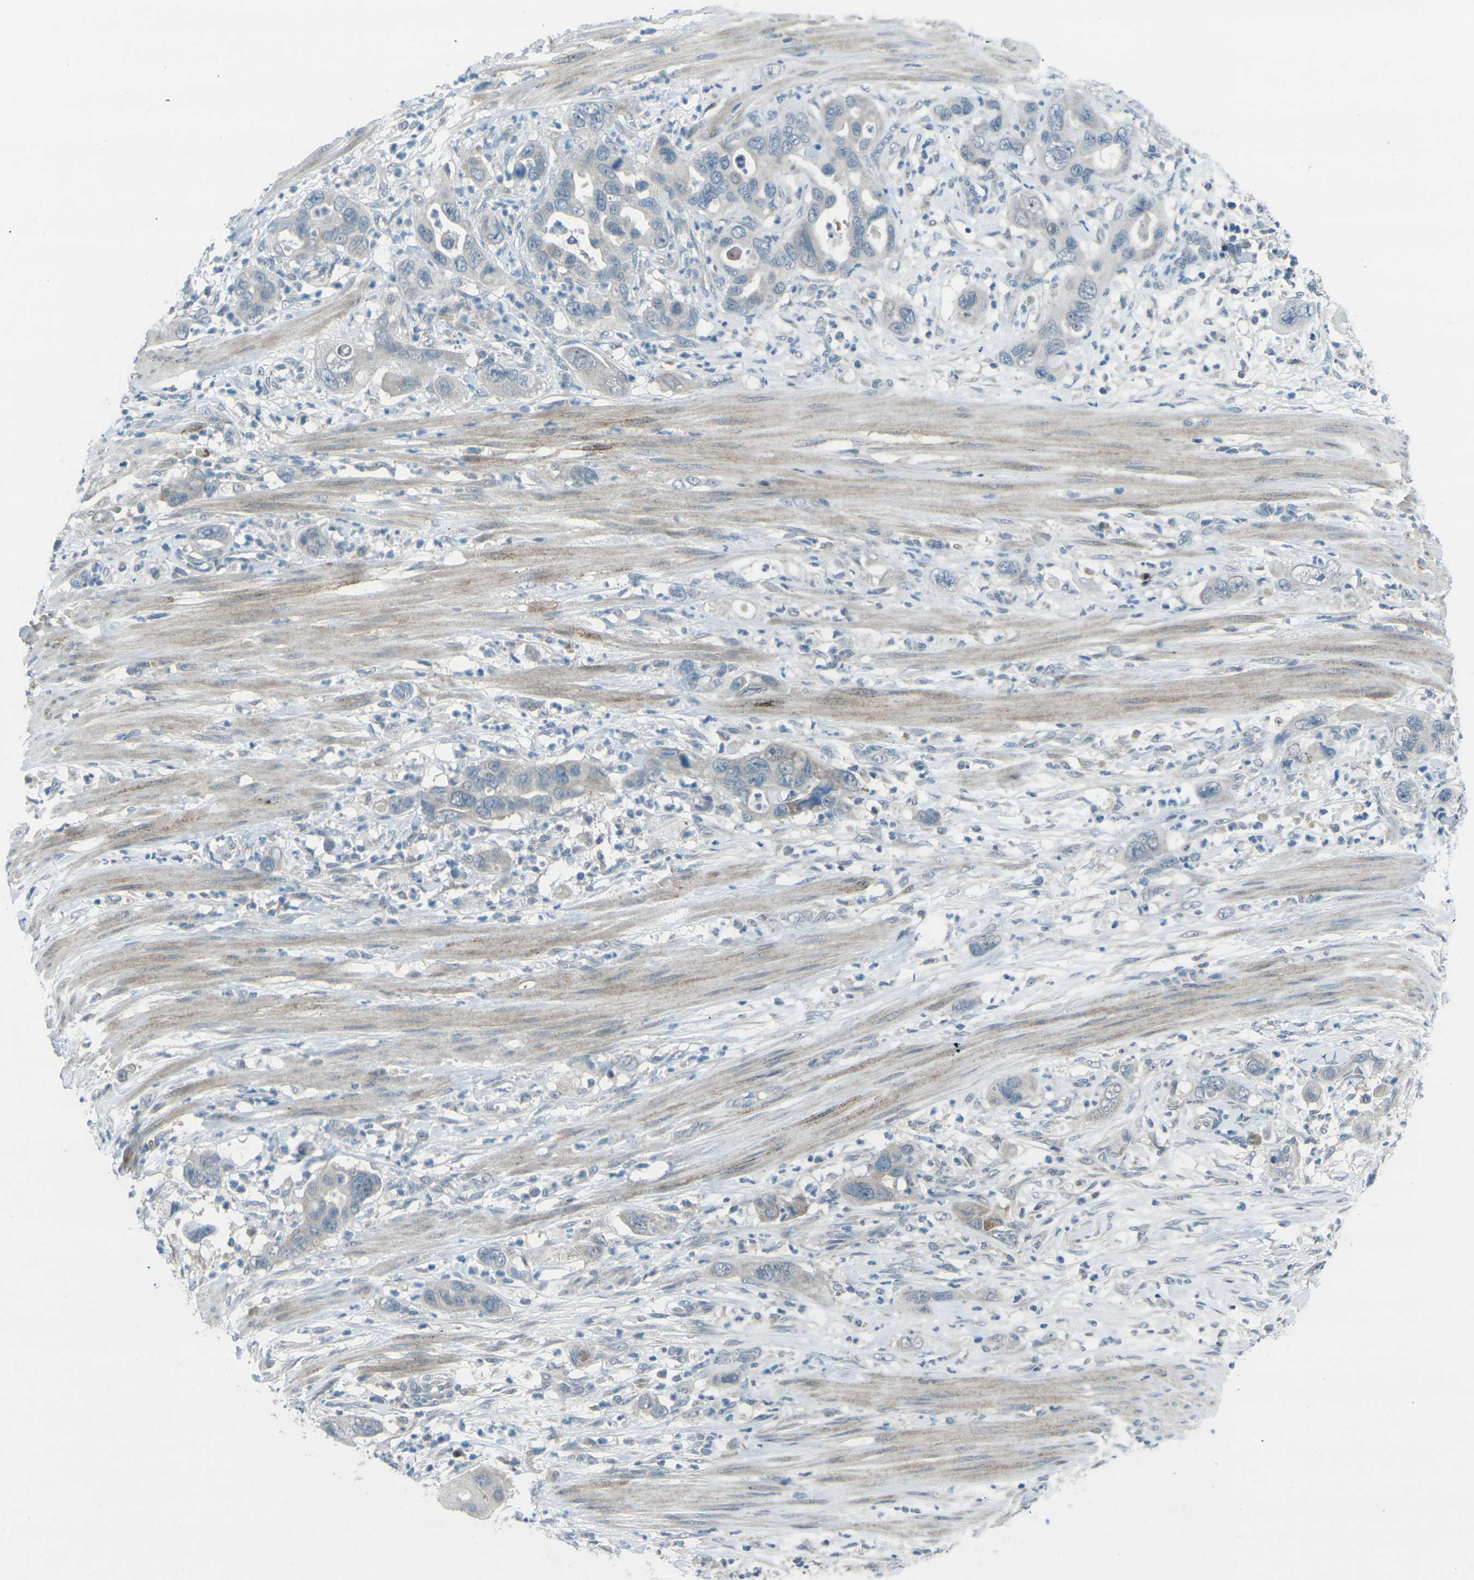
{"staining": {"intensity": "negative", "quantity": "none", "location": "none"}, "tissue": "pancreatic cancer", "cell_type": "Tumor cells", "image_type": "cancer", "snomed": [{"axis": "morphology", "description": "Adenocarcinoma, NOS"}, {"axis": "topography", "description": "Pancreas"}], "caption": "Tumor cells show no significant expression in pancreatic adenocarcinoma. Brightfield microscopy of IHC stained with DAB (3,3'-diaminobenzidine) (brown) and hematoxylin (blue), captured at high magnification.", "gene": "PRKCA", "patient": {"sex": "female", "age": 71}}